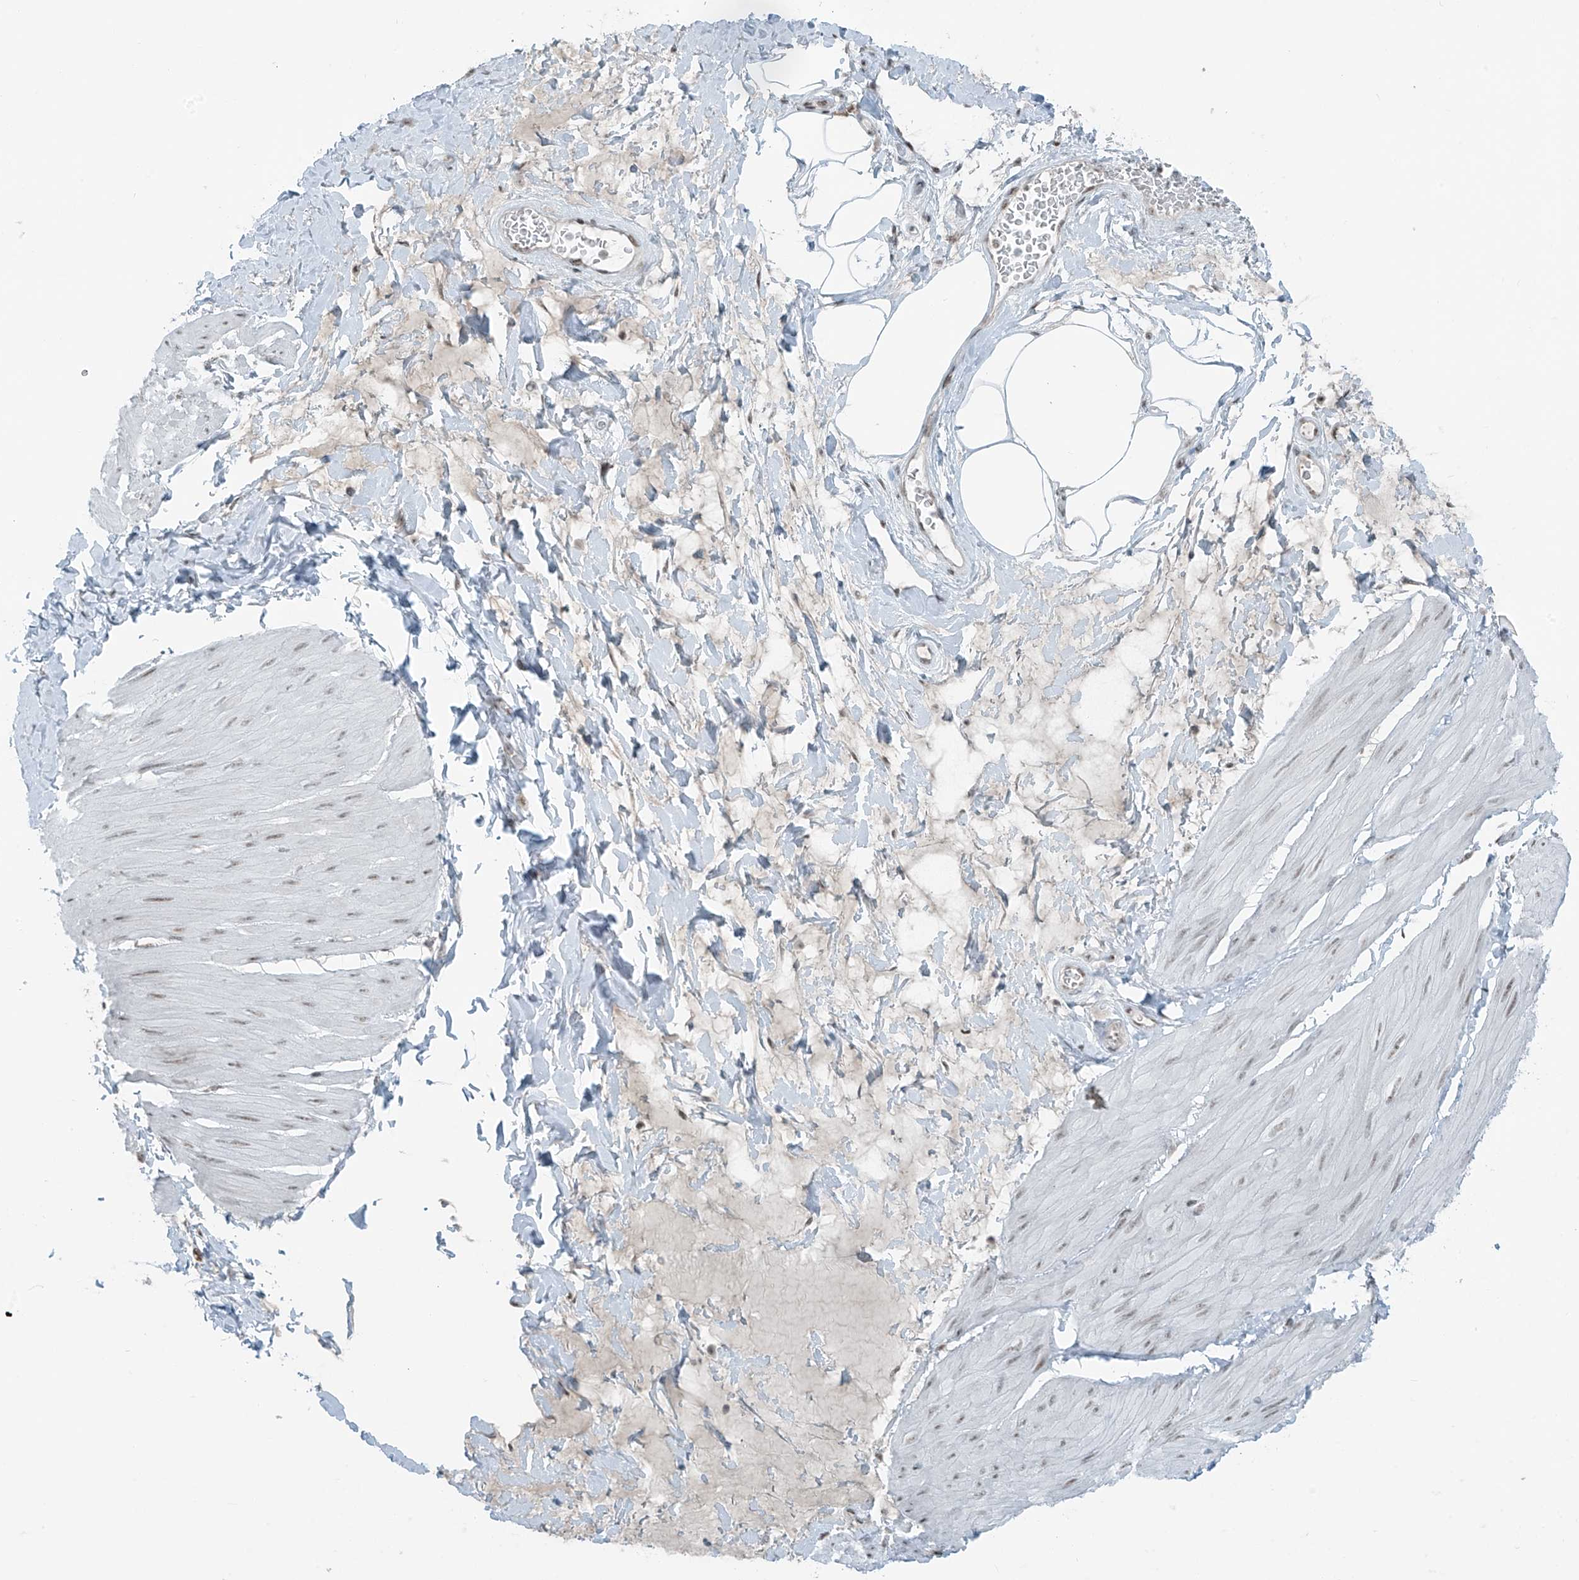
{"staining": {"intensity": "weak", "quantity": "25%-75%", "location": "nuclear"}, "tissue": "smooth muscle", "cell_type": "Smooth muscle cells", "image_type": "normal", "snomed": [{"axis": "morphology", "description": "Urothelial carcinoma, High grade"}, {"axis": "topography", "description": "Urinary bladder"}], "caption": "The photomicrograph exhibits immunohistochemical staining of benign smooth muscle. There is weak nuclear positivity is appreciated in about 25%-75% of smooth muscle cells. (IHC, brightfield microscopy, high magnification).", "gene": "WRNIP1", "patient": {"sex": "male", "age": 46}}